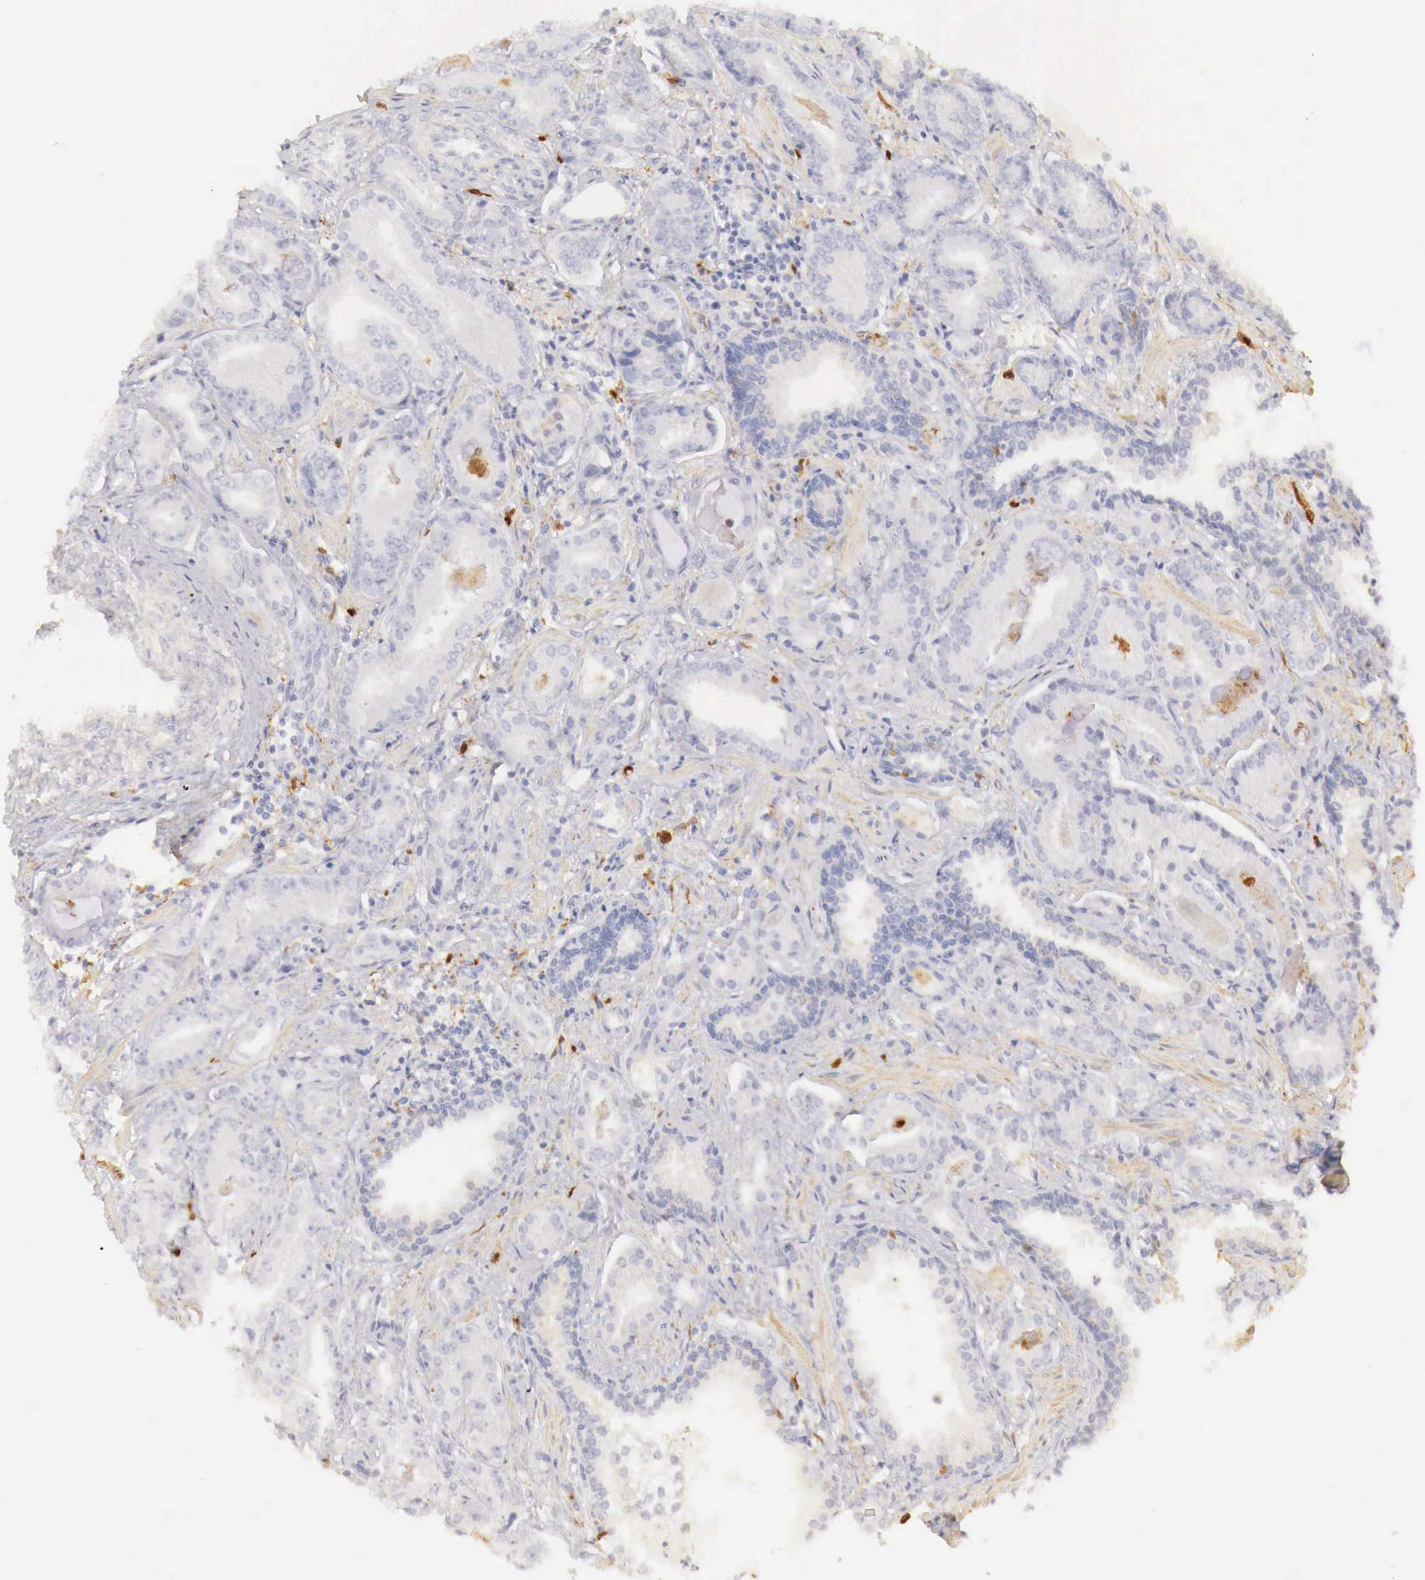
{"staining": {"intensity": "negative", "quantity": "none", "location": "none"}, "tissue": "prostate cancer", "cell_type": "Tumor cells", "image_type": "cancer", "snomed": [{"axis": "morphology", "description": "Adenocarcinoma, Low grade"}, {"axis": "topography", "description": "Prostate"}], "caption": "This is an immunohistochemistry histopathology image of prostate adenocarcinoma (low-grade). There is no positivity in tumor cells.", "gene": "RENBP", "patient": {"sex": "male", "age": 65}}